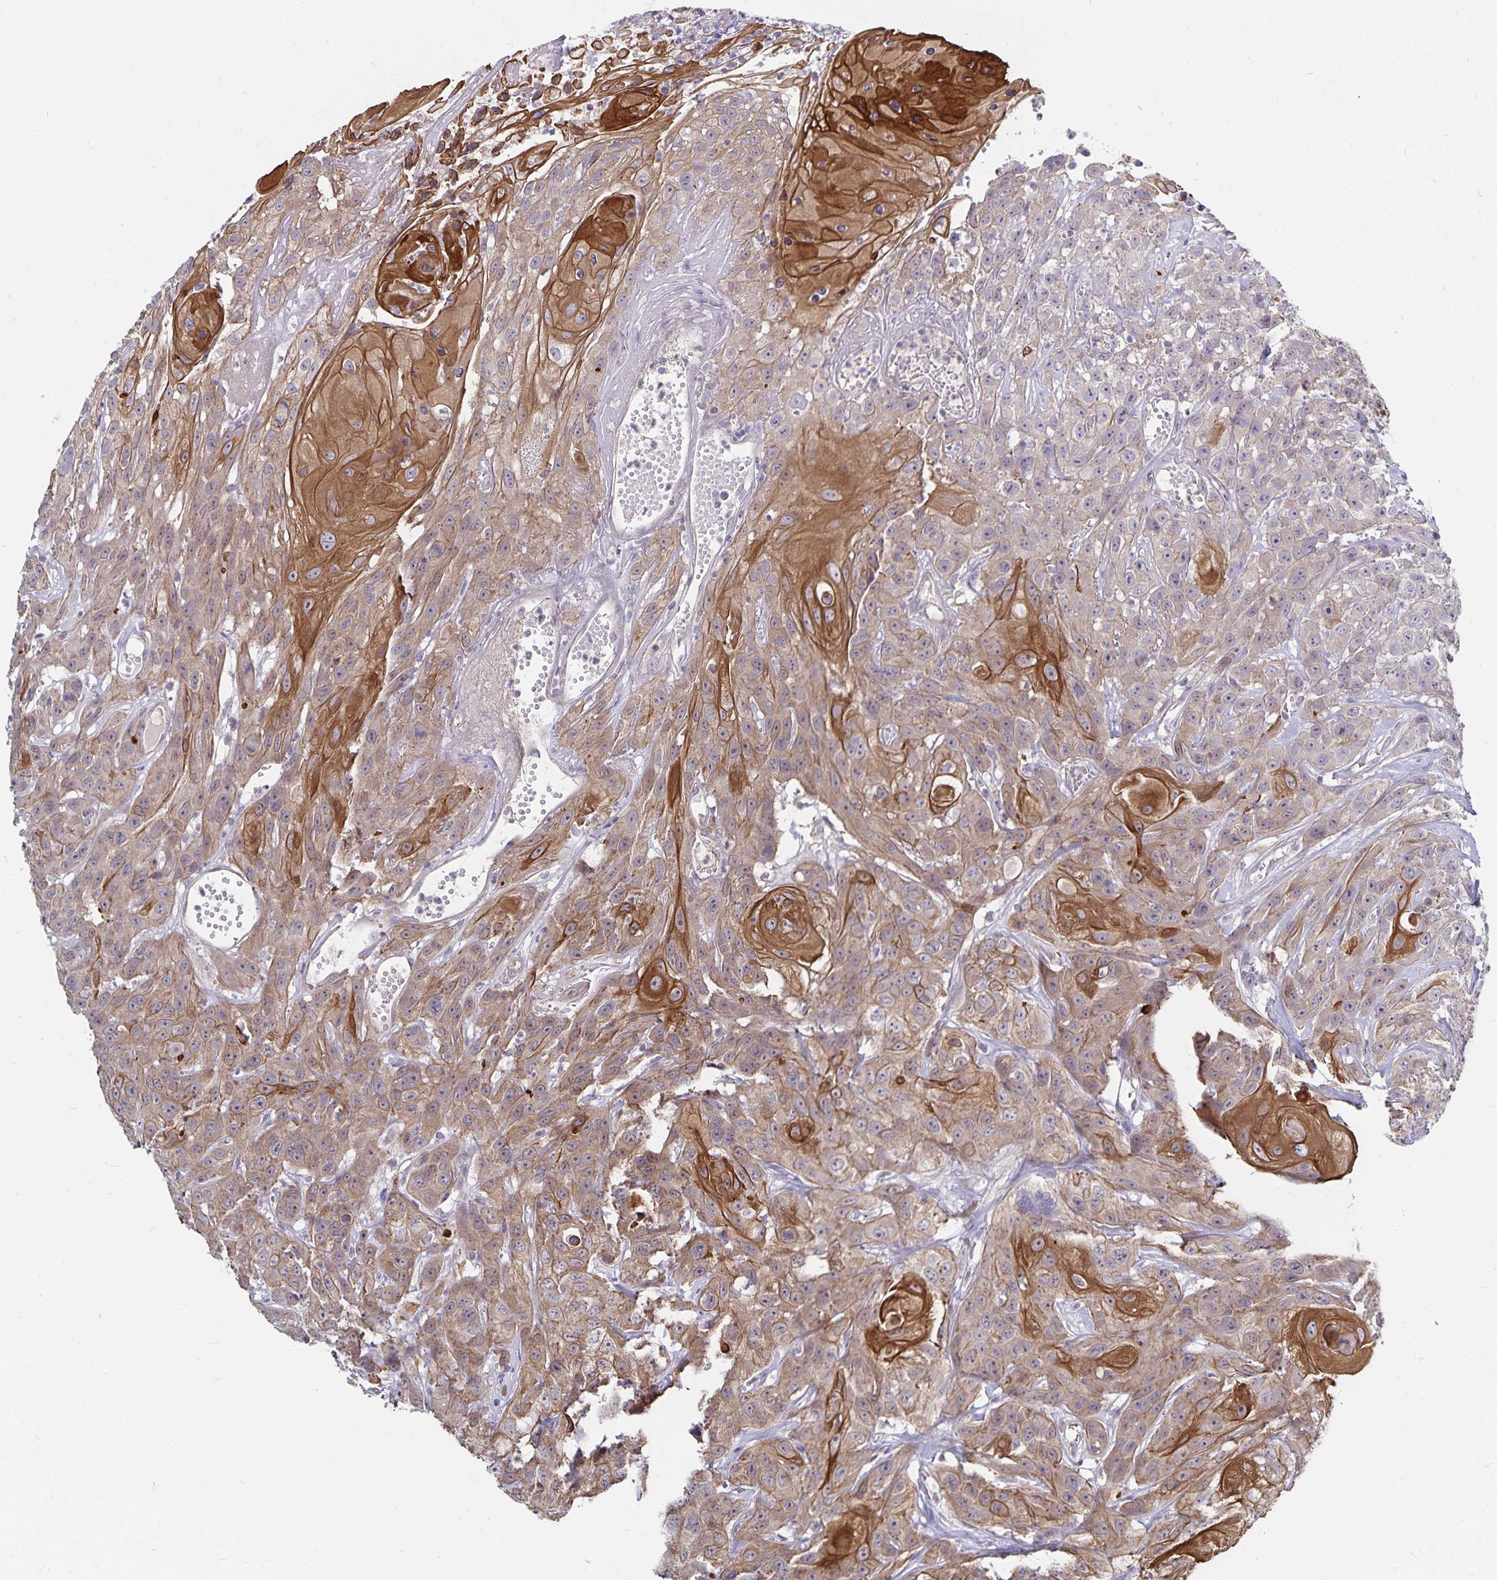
{"staining": {"intensity": "strong", "quantity": "<25%", "location": "cytoplasmic/membranous"}, "tissue": "head and neck cancer", "cell_type": "Tumor cells", "image_type": "cancer", "snomed": [{"axis": "morphology", "description": "Squamous cell carcinoma, NOS"}, {"axis": "topography", "description": "Head-Neck"}], "caption": "Head and neck cancer was stained to show a protein in brown. There is medium levels of strong cytoplasmic/membranous expression in approximately <25% of tumor cells. The staining is performed using DAB (3,3'-diaminobenzidine) brown chromogen to label protein expression. The nuclei are counter-stained blue using hematoxylin.", "gene": "CDKN2B", "patient": {"sex": "male", "age": 57}}